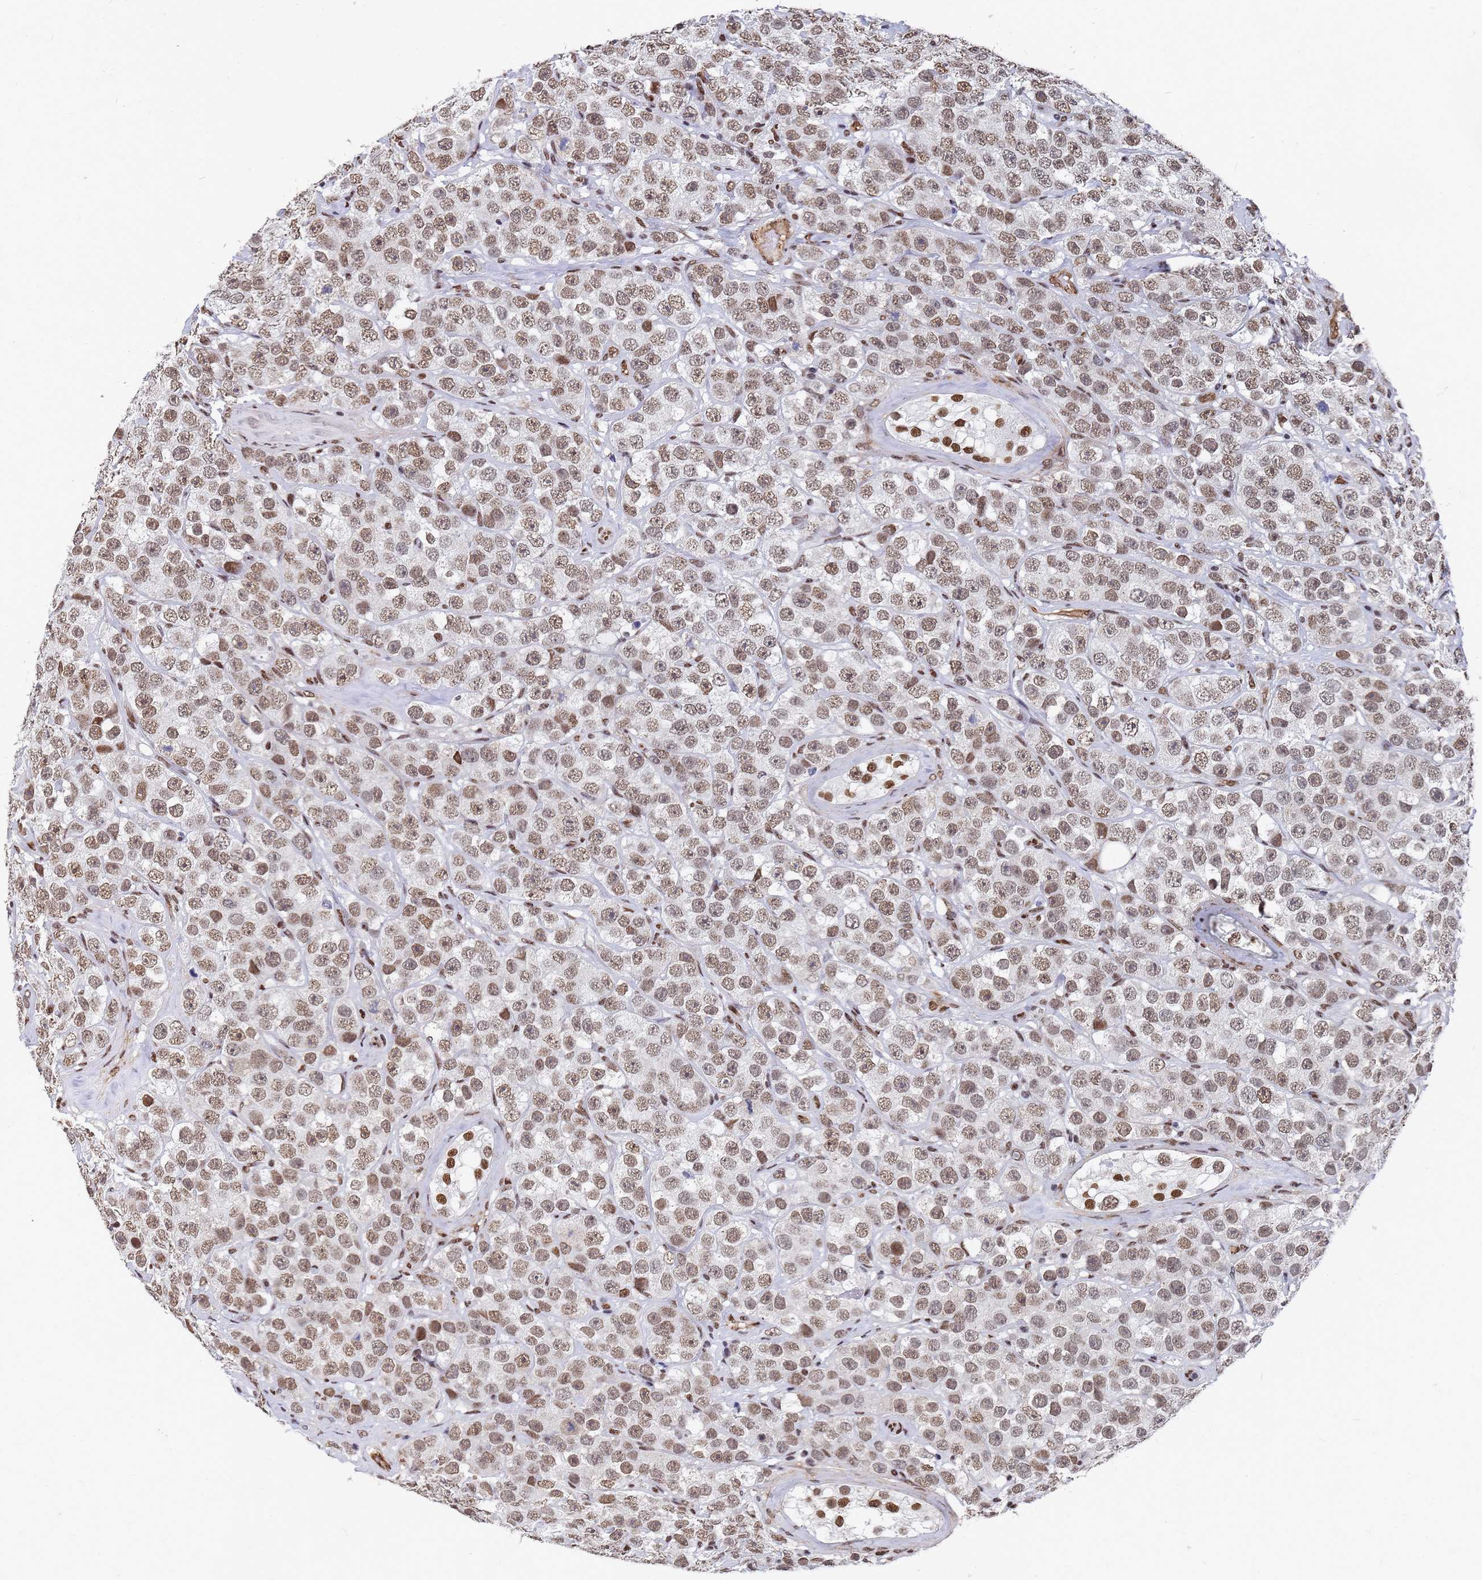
{"staining": {"intensity": "moderate", "quantity": ">75%", "location": "nuclear"}, "tissue": "testis cancer", "cell_type": "Tumor cells", "image_type": "cancer", "snomed": [{"axis": "morphology", "description": "Seminoma, NOS"}, {"axis": "topography", "description": "Testis"}], "caption": "Immunohistochemical staining of testis cancer (seminoma) shows medium levels of moderate nuclear expression in approximately >75% of tumor cells. (DAB = brown stain, brightfield microscopy at high magnification).", "gene": "RAVER2", "patient": {"sex": "male", "age": 28}}